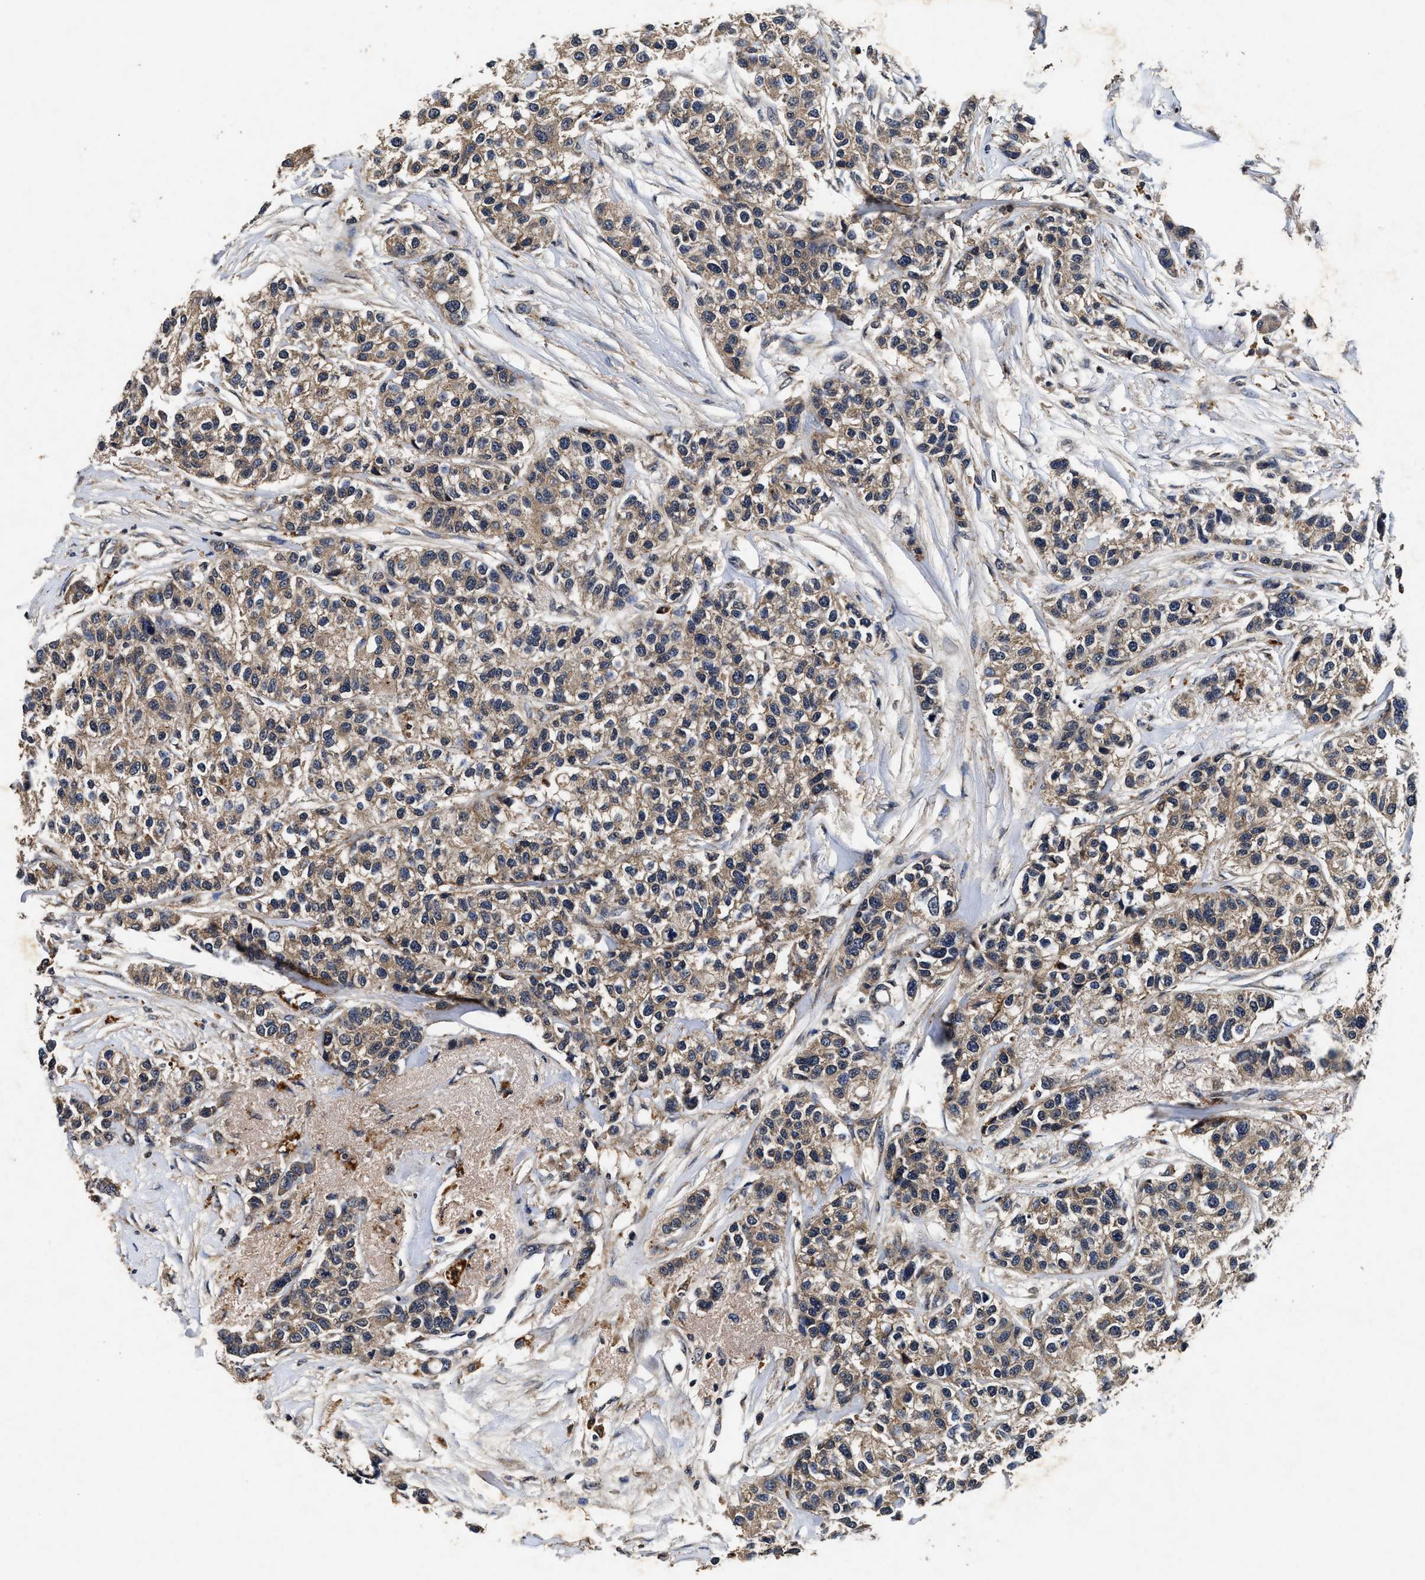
{"staining": {"intensity": "moderate", "quantity": ">75%", "location": "cytoplasmic/membranous"}, "tissue": "breast cancer", "cell_type": "Tumor cells", "image_type": "cancer", "snomed": [{"axis": "morphology", "description": "Duct carcinoma"}, {"axis": "topography", "description": "Breast"}], "caption": "Immunohistochemistry (IHC) of human breast cancer (infiltrating ductal carcinoma) exhibits medium levels of moderate cytoplasmic/membranous expression in about >75% of tumor cells.", "gene": "PDAP1", "patient": {"sex": "female", "age": 51}}